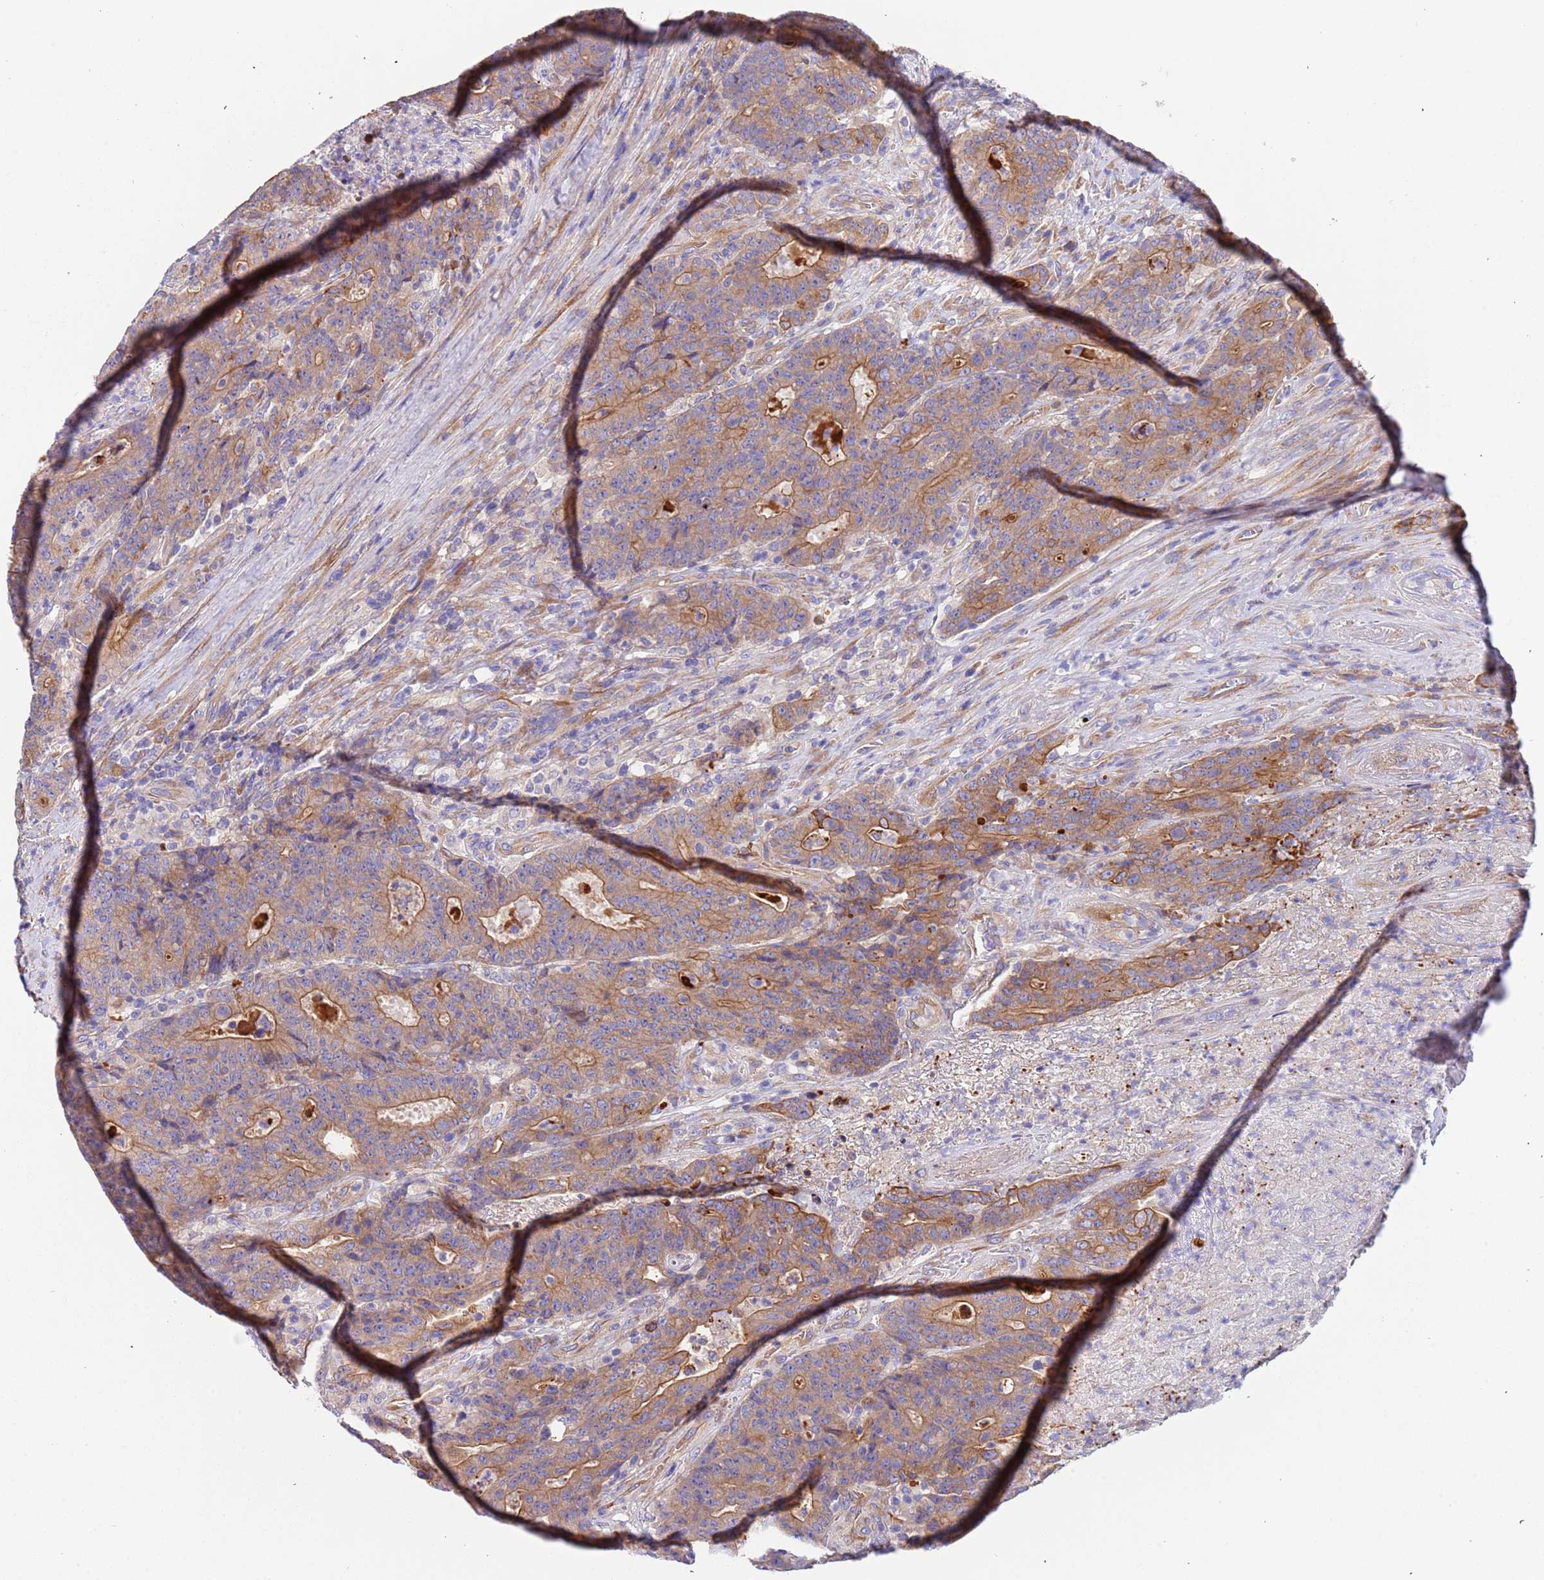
{"staining": {"intensity": "moderate", "quantity": ">75%", "location": "cytoplasmic/membranous"}, "tissue": "colorectal cancer", "cell_type": "Tumor cells", "image_type": "cancer", "snomed": [{"axis": "morphology", "description": "Adenocarcinoma, NOS"}, {"axis": "topography", "description": "Colon"}], "caption": "Immunohistochemical staining of human colorectal adenocarcinoma exhibits medium levels of moderate cytoplasmic/membranous protein expression in about >75% of tumor cells.", "gene": "LAMB4", "patient": {"sex": "female", "age": 75}}